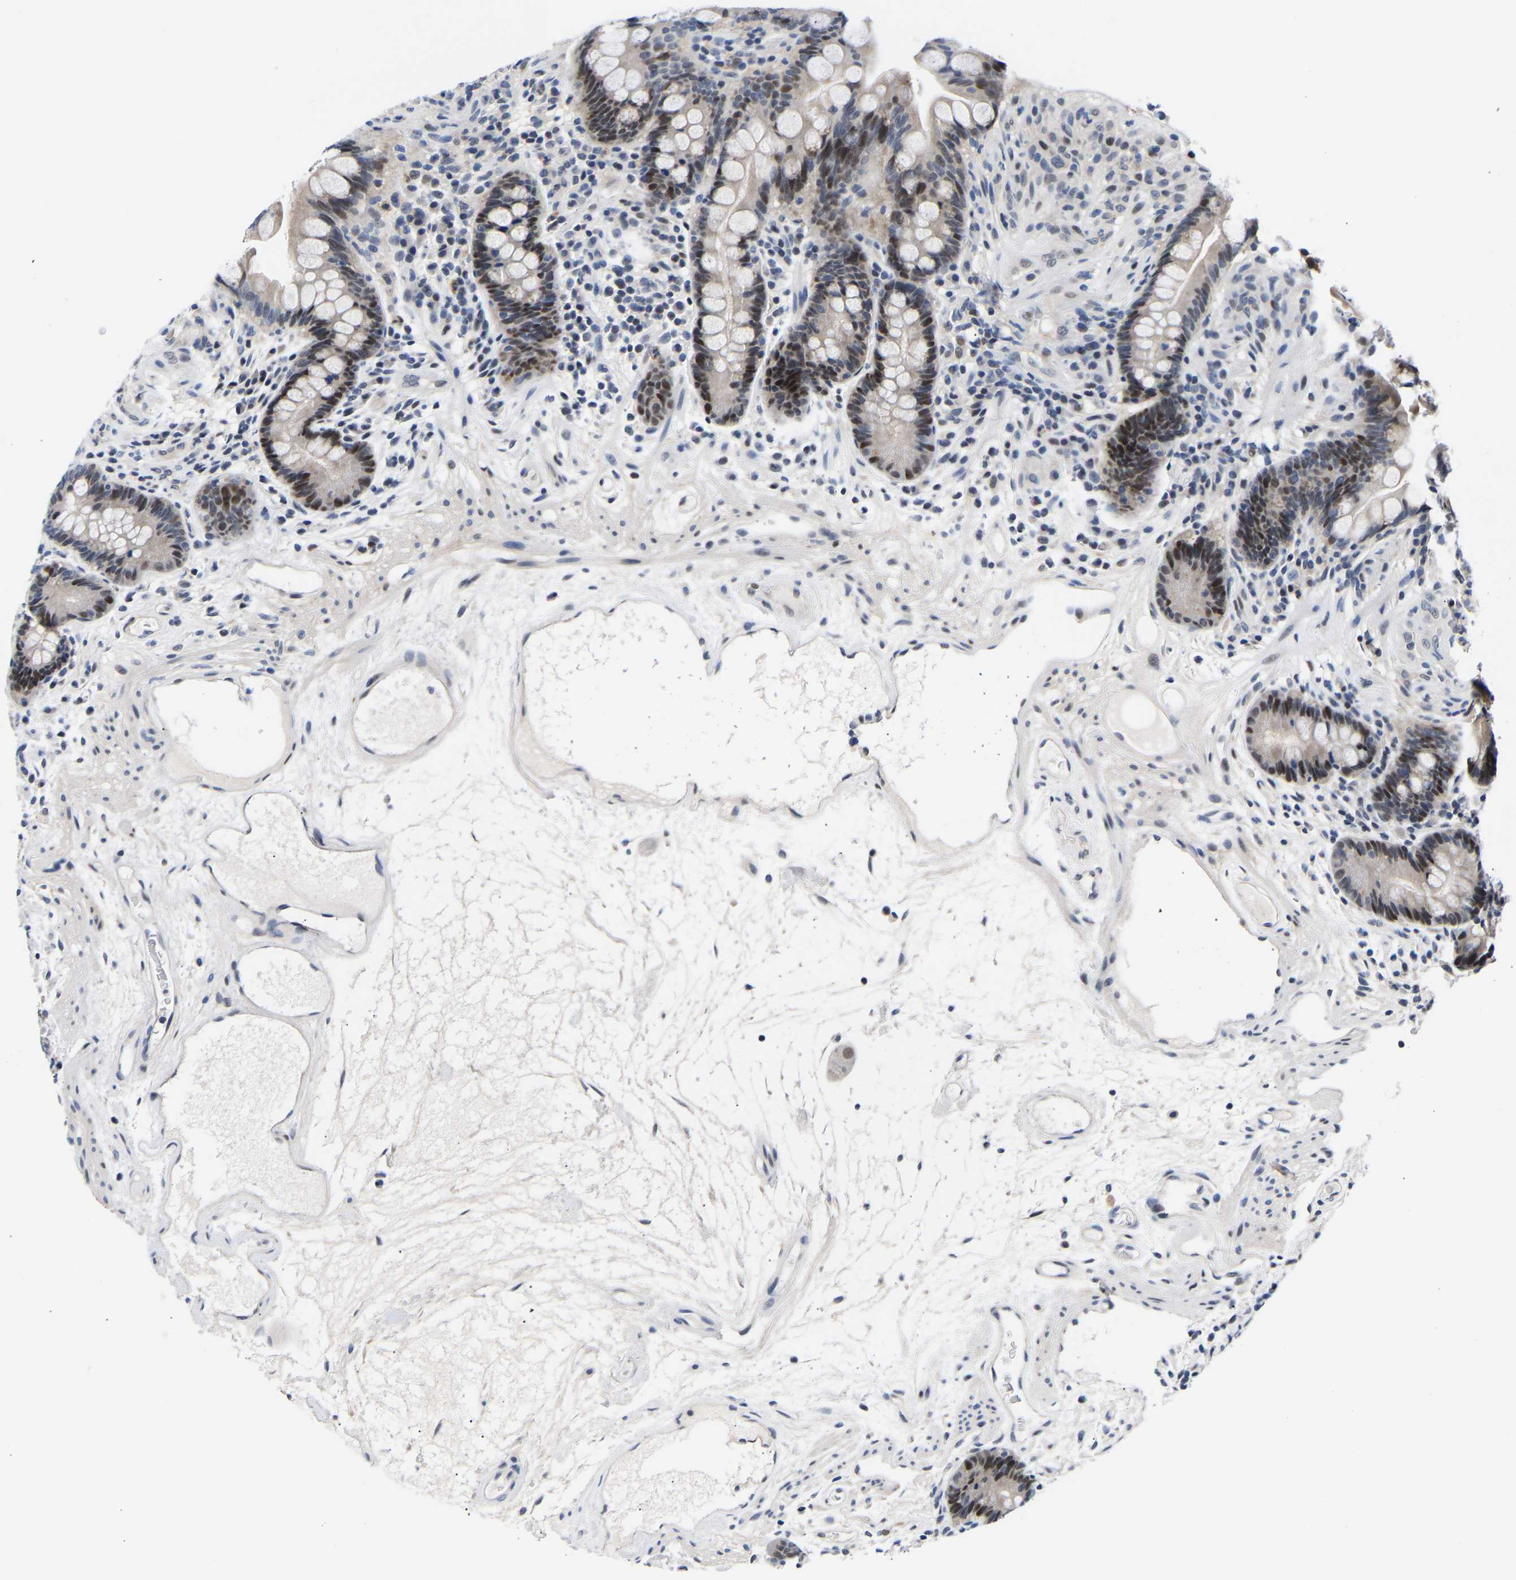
{"staining": {"intensity": "negative", "quantity": "none", "location": "none"}, "tissue": "colon", "cell_type": "Endothelial cells", "image_type": "normal", "snomed": [{"axis": "morphology", "description": "Normal tissue, NOS"}, {"axis": "topography", "description": "Colon"}], "caption": "This is a histopathology image of IHC staining of unremarkable colon, which shows no staining in endothelial cells. (DAB immunohistochemistry with hematoxylin counter stain).", "gene": "PTRHD1", "patient": {"sex": "male", "age": 73}}